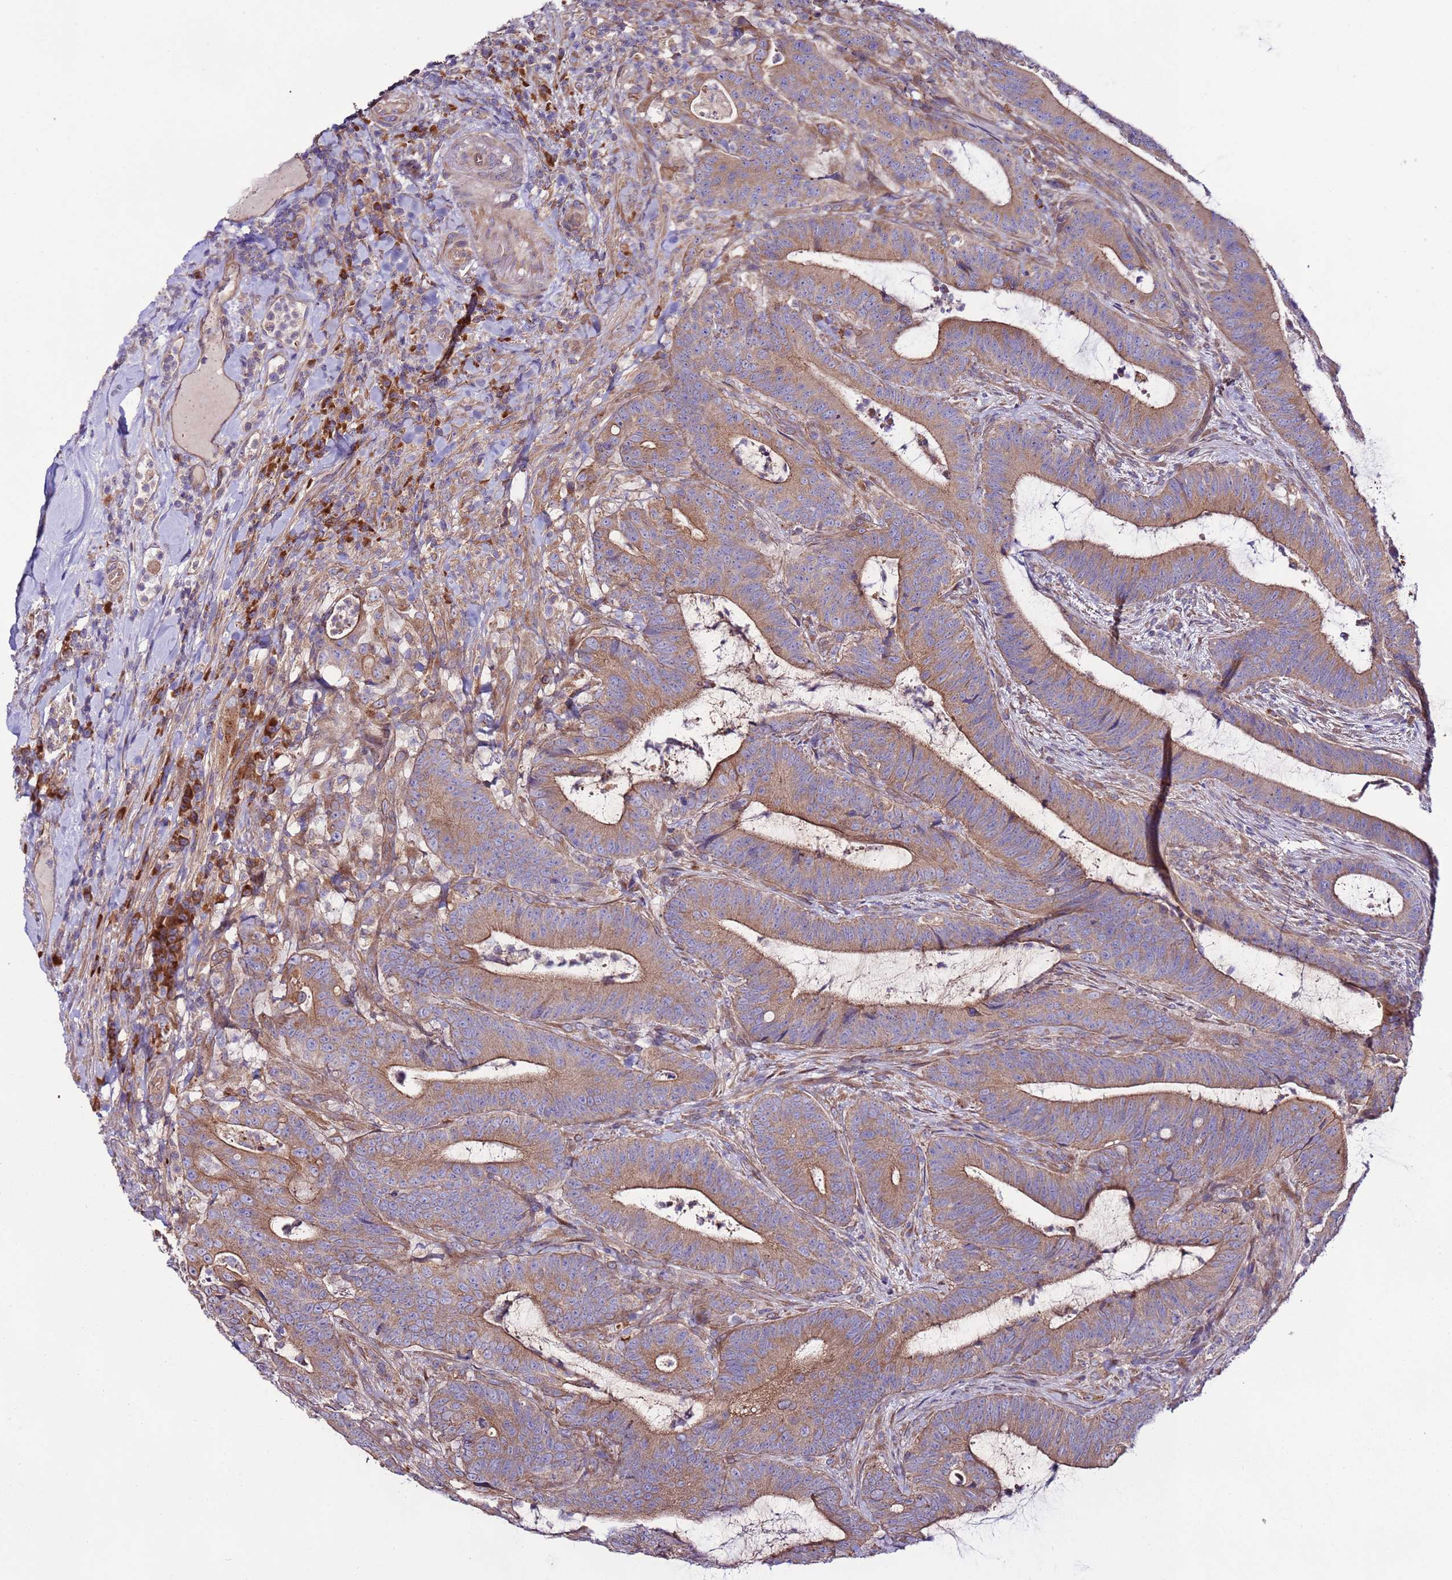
{"staining": {"intensity": "moderate", "quantity": ">75%", "location": "cytoplasmic/membranous"}, "tissue": "colorectal cancer", "cell_type": "Tumor cells", "image_type": "cancer", "snomed": [{"axis": "morphology", "description": "Adenocarcinoma, NOS"}, {"axis": "topography", "description": "Colon"}], "caption": "Colorectal adenocarcinoma was stained to show a protein in brown. There is medium levels of moderate cytoplasmic/membranous positivity in approximately >75% of tumor cells.", "gene": "SPCS1", "patient": {"sex": "female", "age": 43}}